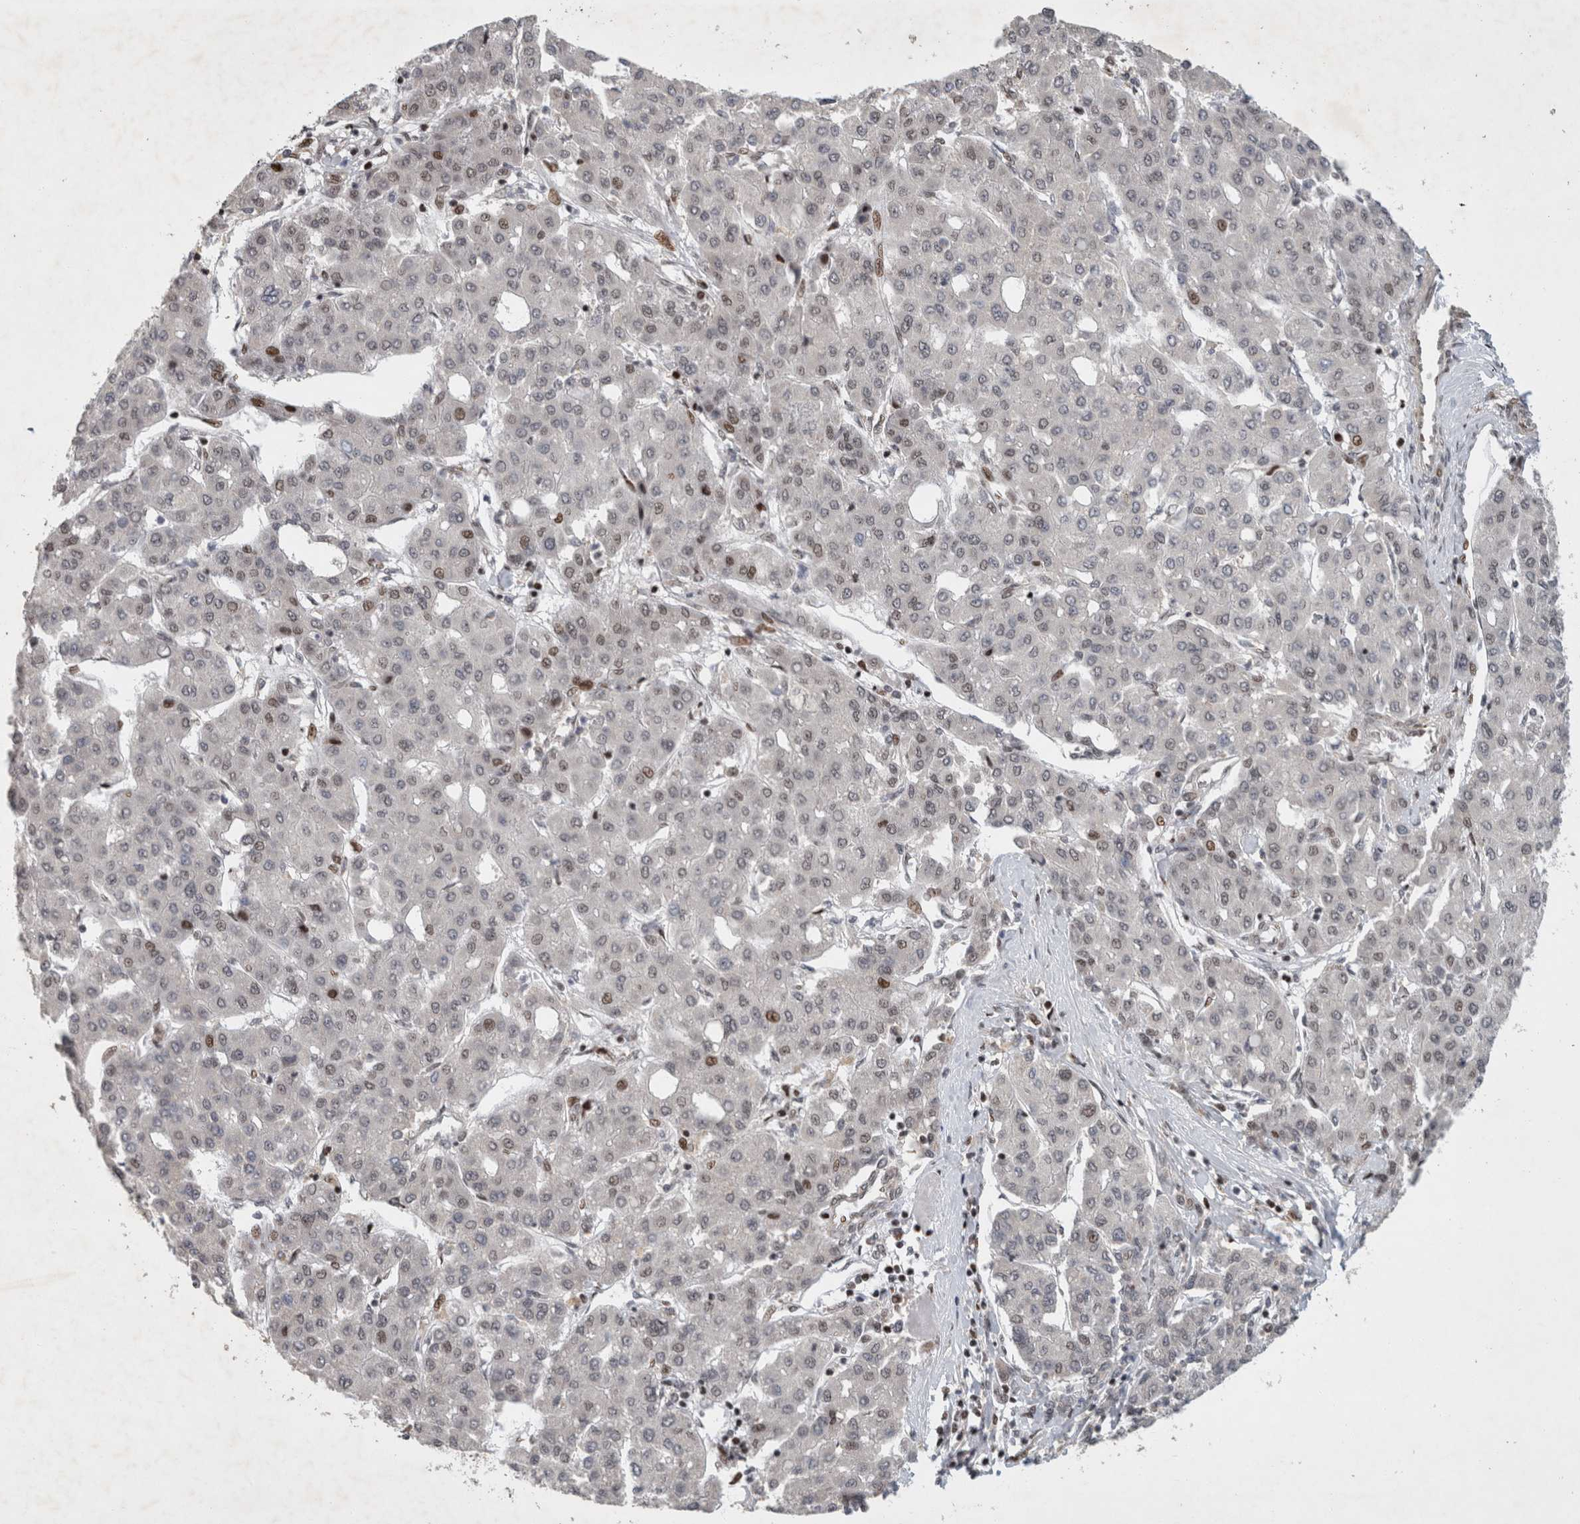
{"staining": {"intensity": "weak", "quantity": "<25%", "location": "nuclear"}, "tissue": "liver cancer", "cell_type": "Tumor cells", "image_type": "cancer", "snomed": [{"axis": "morphology", "description": "Carcinoma, Hepatocellular, NOS"}, {"axis": "topography", "description": "Liver"}], "caption": "A histopathology image of liver cancer stained for a protein displays no brown staining in tumor cells.", "gene": "C8orf58", "patient": {"sex": "male", "age": 65}}